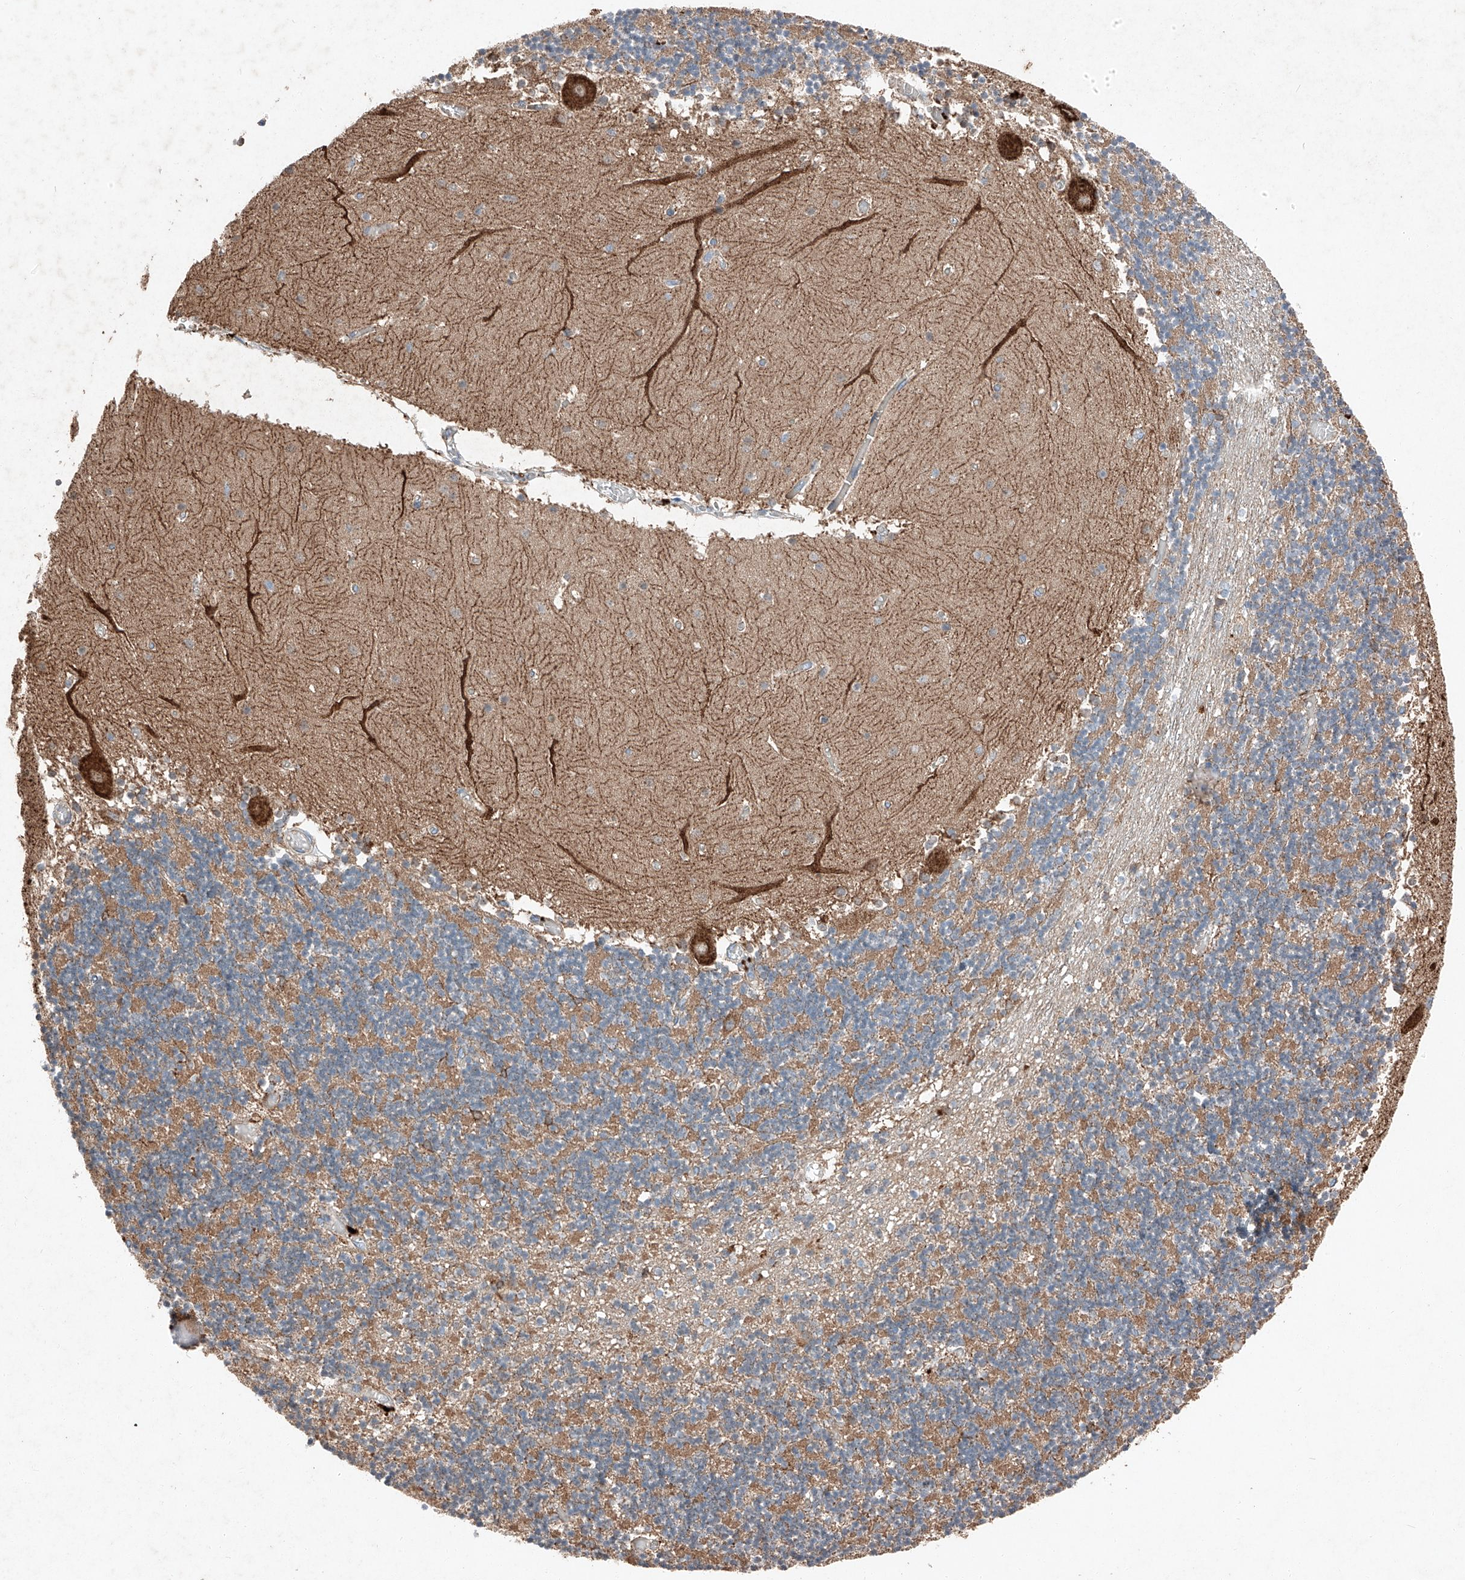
{"staining": {"intensity": "negative", "quantity": "none", "location": "none"}, "tissue": "cerebellum", "cell_type": "Cells in granular layer", "image_type": "normal", "snomed": [{"axis": "morphology", "description": "Normal tissue, NOS"}, {"axis": "topography", "description": "Cerebellum"}], "caption": "Protein analysis of normal cerebellum demonstrates no significant expression in cells in granular layer.", "gene": "RUSC1", "patient": {"sex": "female", "age": 28}}